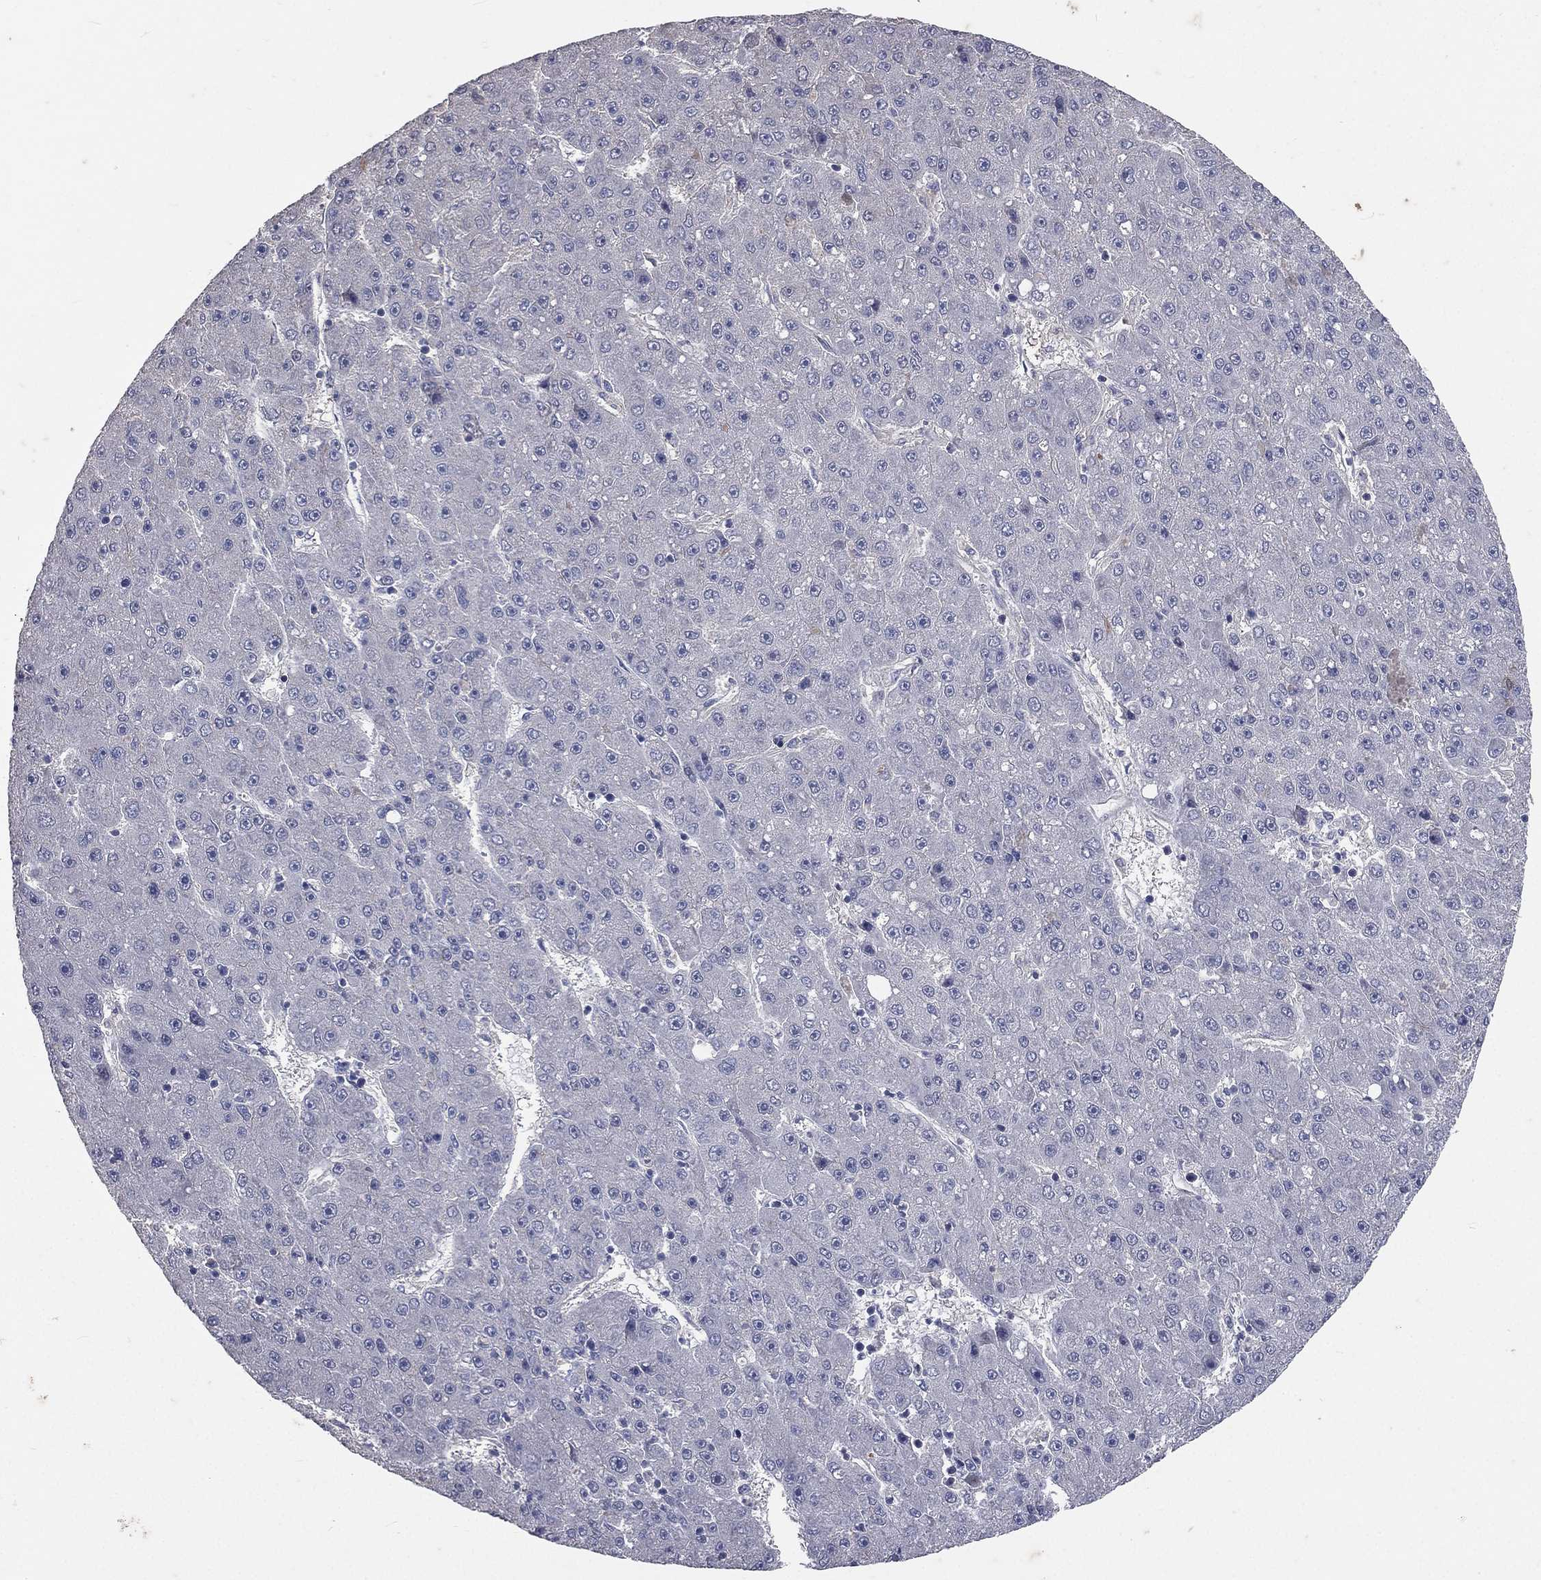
{"staining": {"intensity": "negative", "quantity": "none", "location": "none"}, "tissue": "liver cancer", "cell_type": "Tumor cells", "image_type": "cancer", "snomed": [{"axis": "morphology", "description": "Carcinoma, Hepatocellular, NOS"}, {"axis": "topography", "description": "Liver"}], "caption": "Protein analysis of liver cancer (hepatocellular carcinoma) reveals no significant positivity in tumor cells. (DAB immunohistochemistry (IHC), high magnification).", "gene": "CROCC", "patient": {"sex": "male", "age": 67}}